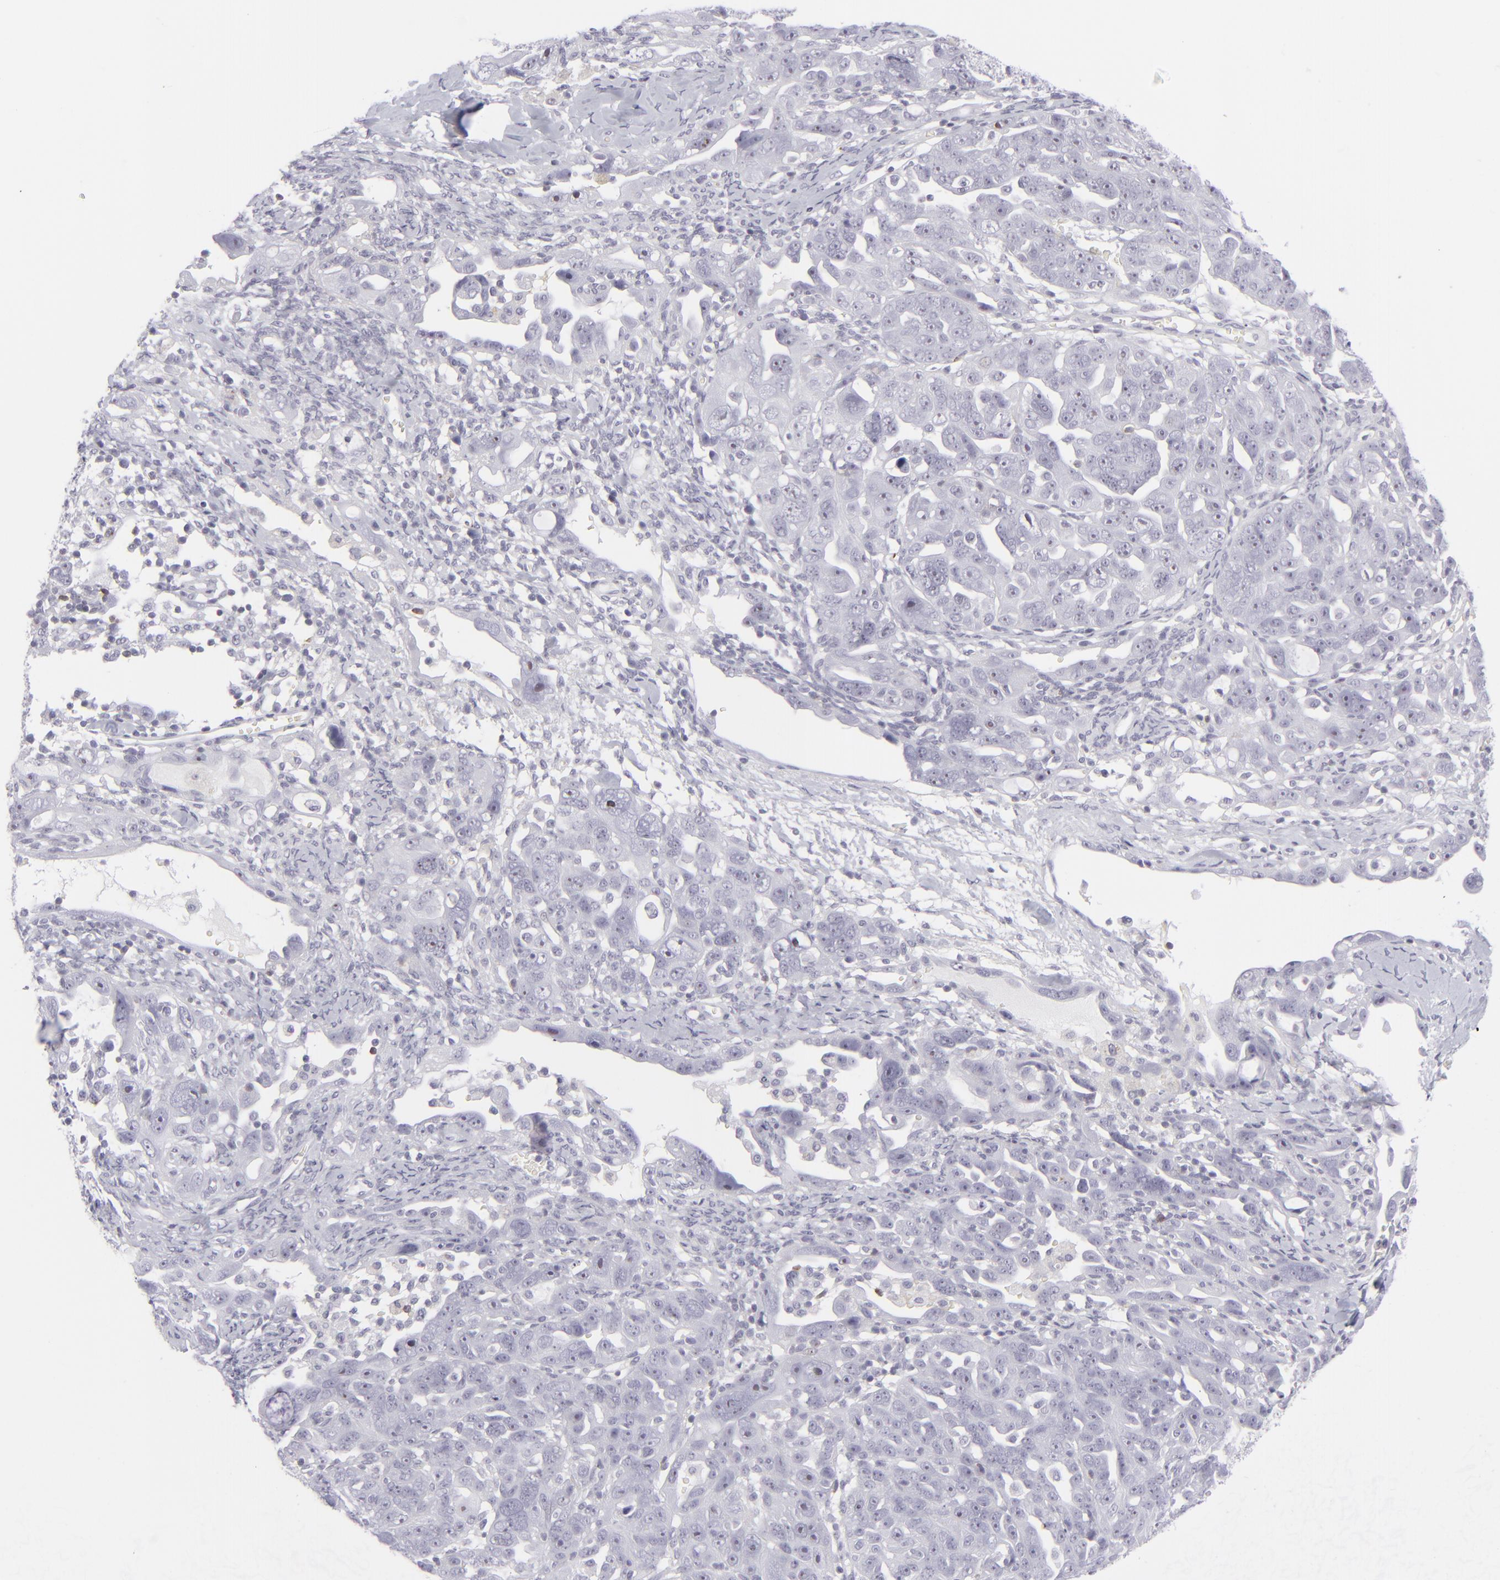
{"staining": {"intensity": "negative", "quantity": "none", "location": "none"}, "tissue": "ovarian cancer", "cell_type": "Tumor cells", "image_type": "cancer", "snomed": [{"axis": "morphology", "description": "Cystadenocarcinoma, serous, NOS"}, {"axis": "topography", "description": "Ovary"}], "caption": "A histopathology image of ovarian cancer (serous cystadenocarcinoma) stained for a protein shows no brown staining in tumor cells.", "gene": "CD7", "patient": {"sex": "female", "age": 66}}